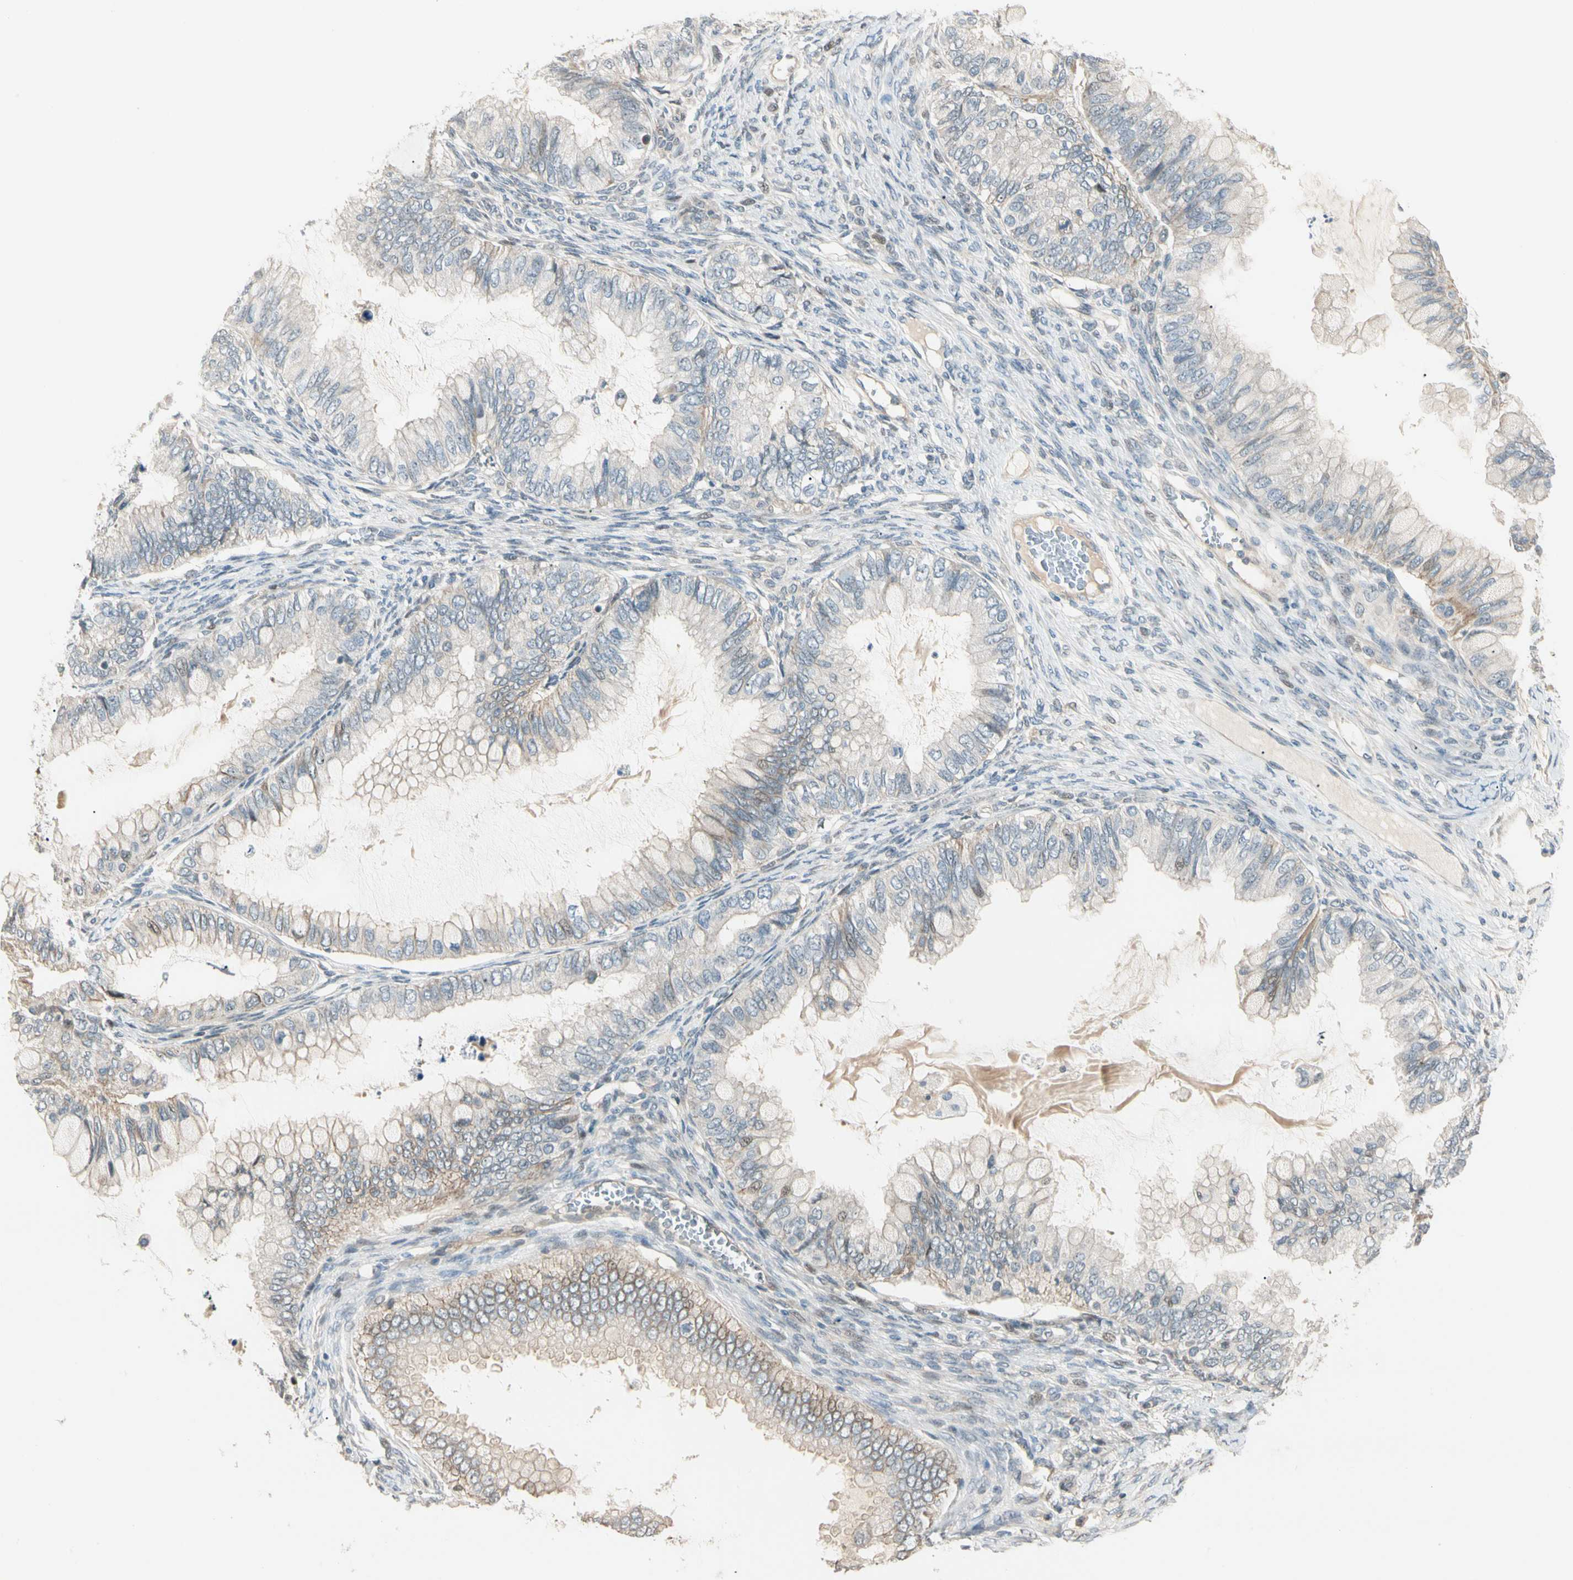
{"staining": {"intensity": "weak", "quantity": "25%-75%", "location": "cytoplasmic/membranous"}, "tissue": "ovarian cancer", "cell_type": "Tumor cells", "image_type": "cancer", "snomed": [{"axis": "morphology", "description": "Cystadenocarcinoma, mucinous, NOS"}, {"axis": "topography", "description": "Ovary"}], "caption": "Immunohistochemistry (IHC) of human ovarian mucinous cystadenocarcinoma shows low levels of weak cytoplasmic/membranous expression in approximately 25%-75% of tumor cells.", "gene": "P3H2", "patient": {"sex": "female", "age": 80}}